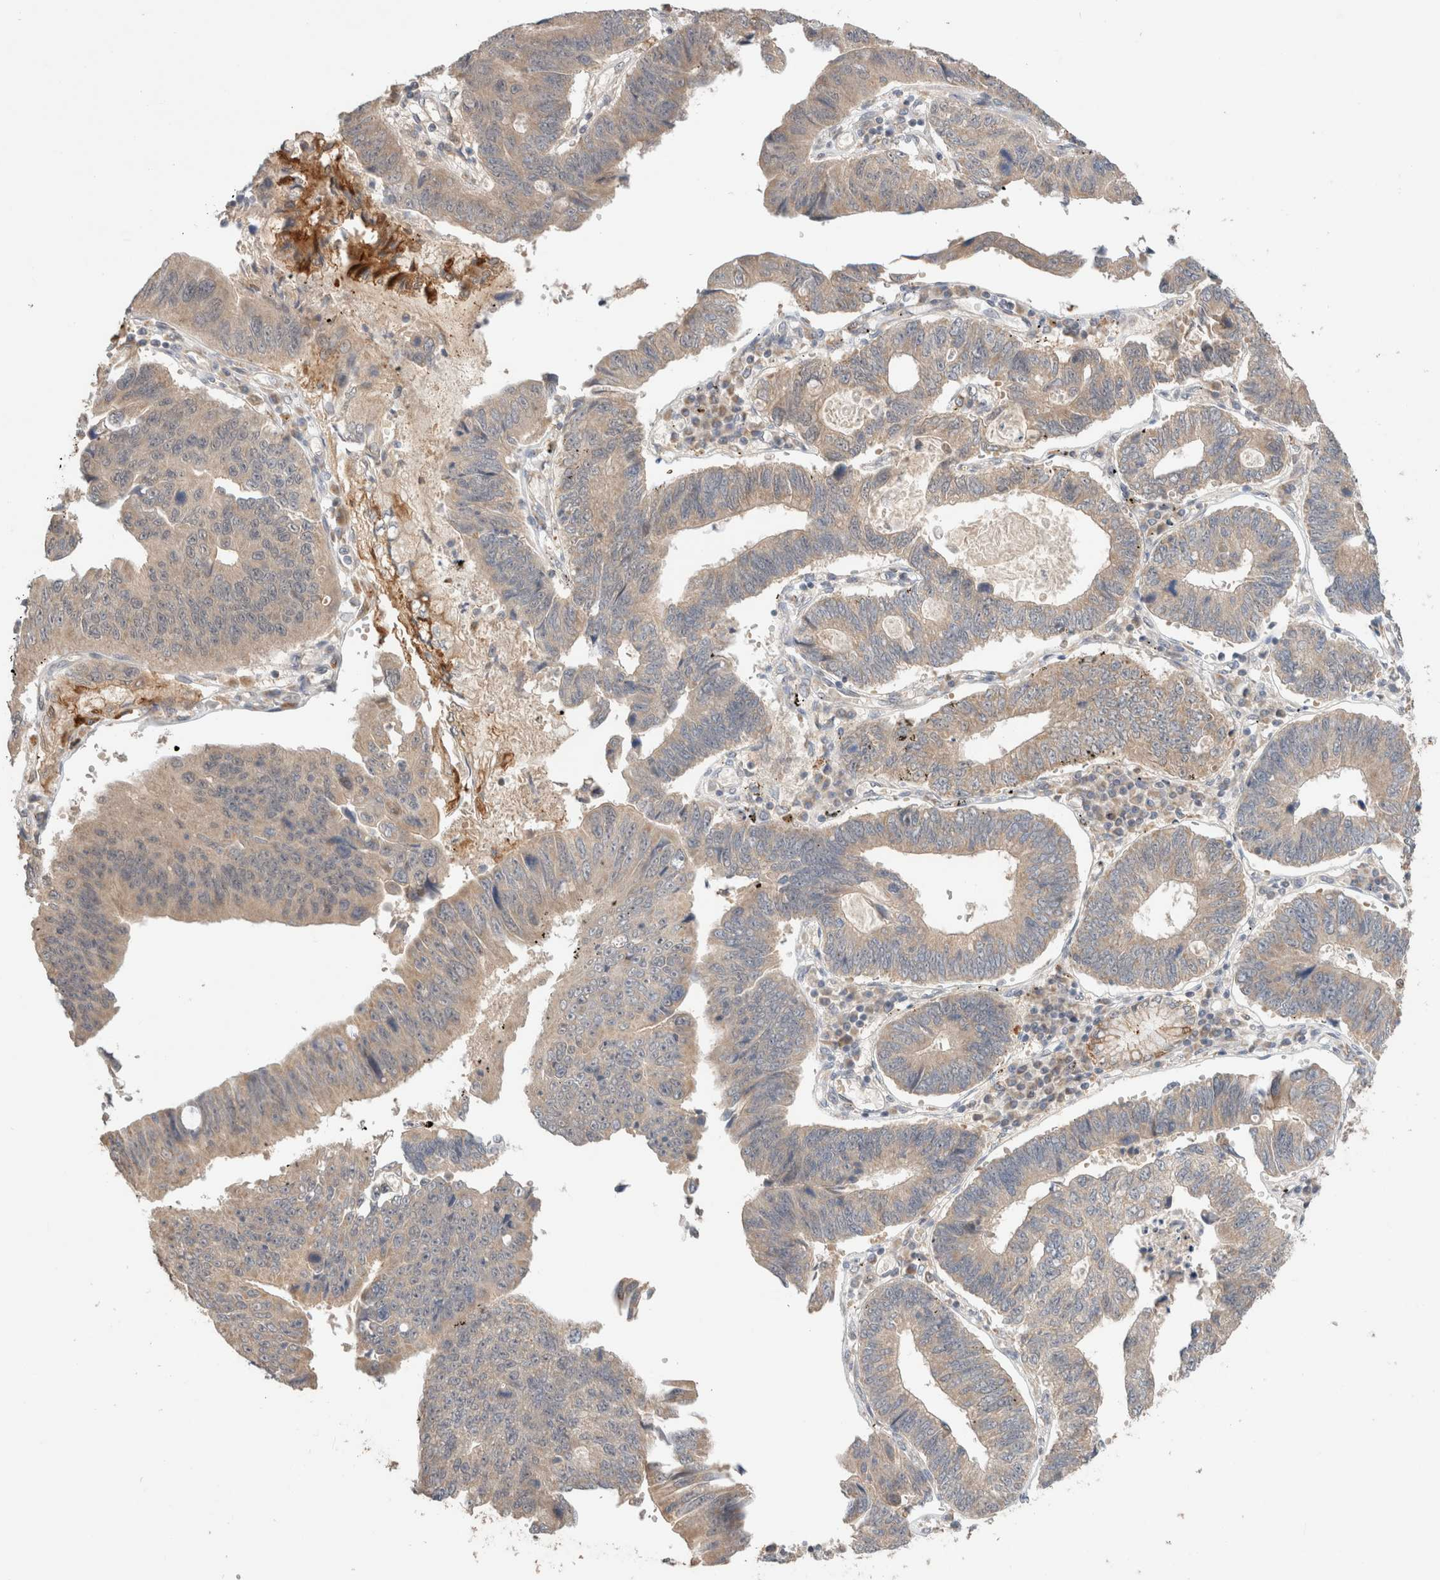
{"staining": {"intensity": "weak", "quantity": "25%-75%", "location": "cytoplasmic/membranous"}, "tissue": "stomach cancer", "cell_type": "Tumor cells", "image_type": "cancer", "snomed": [{"axis": "morphology", "description": "Adenocarcinoma, NOS"}, {"axis": "topography", "description": "Stomach"}], "caption": "A low amount of weak cytoplasmic/membranous expression is seen in approximately 25%-75% of tumor cells in stomach cancer tissue. Nuclei are stained in blue.", "gene": "CA13", "patient": {"sex": "male", "age": 59}}